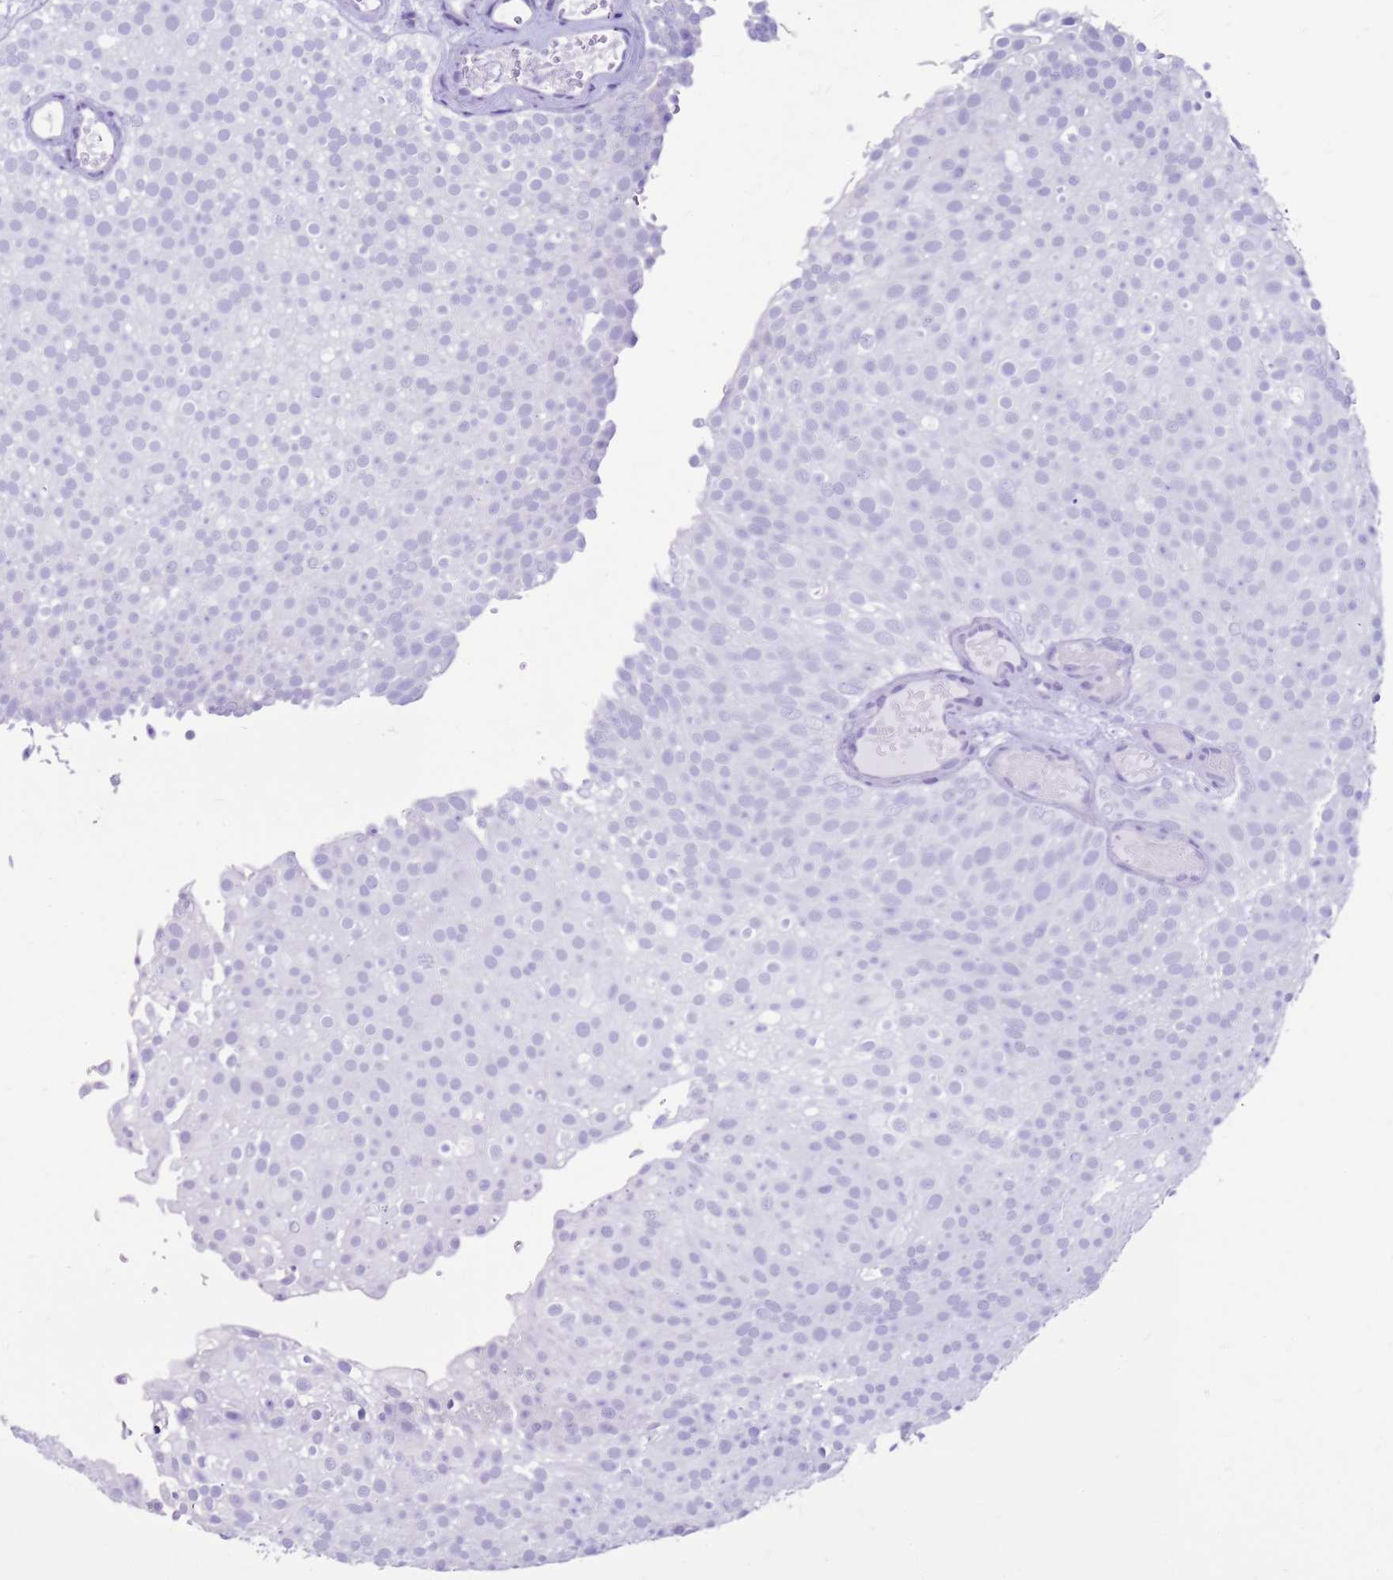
{"staining": {"intensity": "negative", "quantity": "none", "location": "none"}, "tissue": "urothelial cancer", "cell_type": "Tumor cells", "image_type": "cancer", "snomed": [{"axis": "morphology", "description": "Urothelial carcinoma, Low grade"}, {"axis": "topography", "description": "Urinary bladder"}], "caption": "Immunohistochemical staining of low-grade urothelial carcinoma exhibits no significant staining in tumor cells.", "gene": "CA8", "patient": {"sex": "male", "age": 78}}